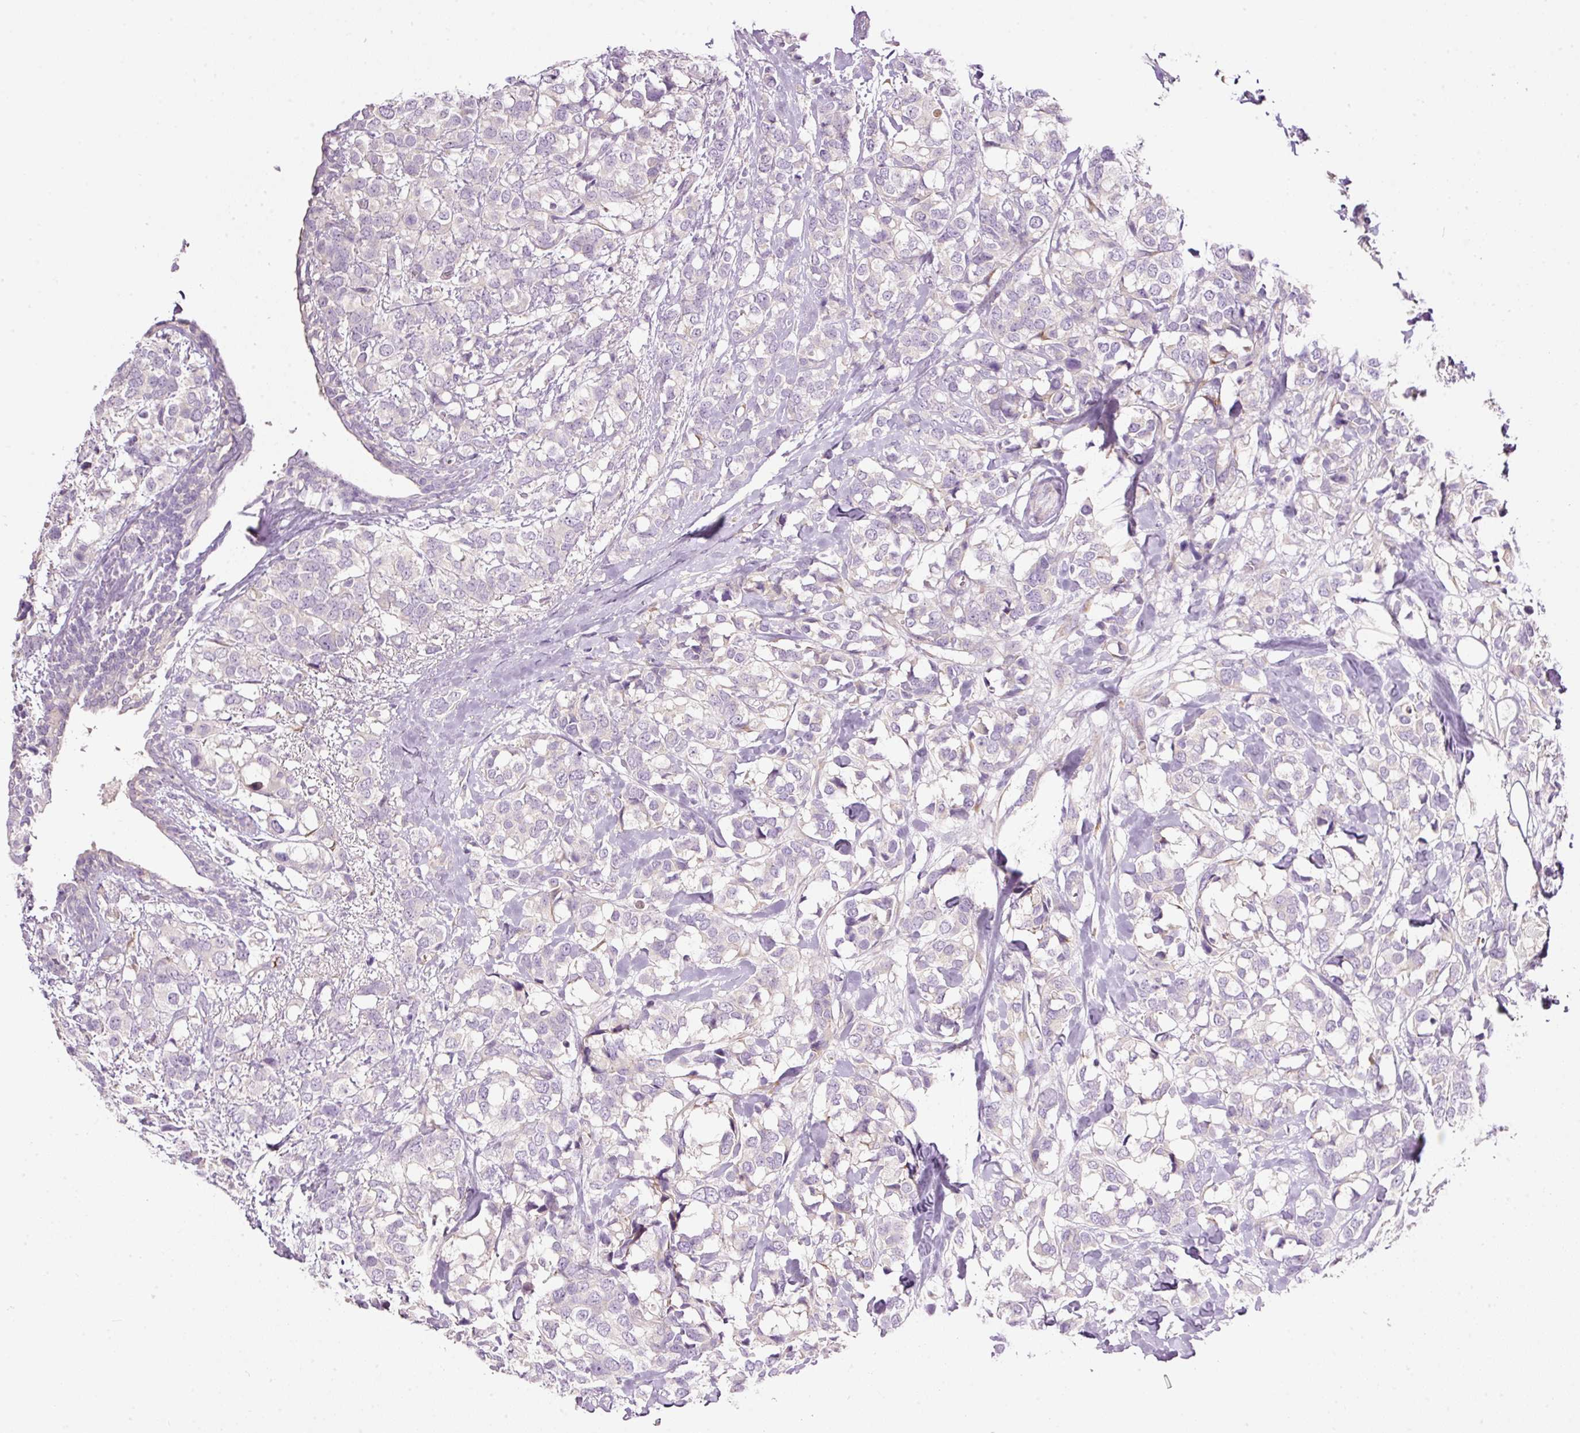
{"staining": {"intensity": "negative", "quantity": "none", "location": "none"}, "tissue": "breast cancer", "cell_type": "Tumor cells", "image_type": "cancer", "snomed": [{"axis": "morphology", "description": "Lobular carcinoma"}, {"axis": "topography", "description": "Breast"}], "caption": "An immunohistochemistry photomicrograph of breast cancer is shown. There is no staining in tumor cells of breast cancer.", "gene": "RSPO2", "patient": {"sex": "female", "age": 59}}